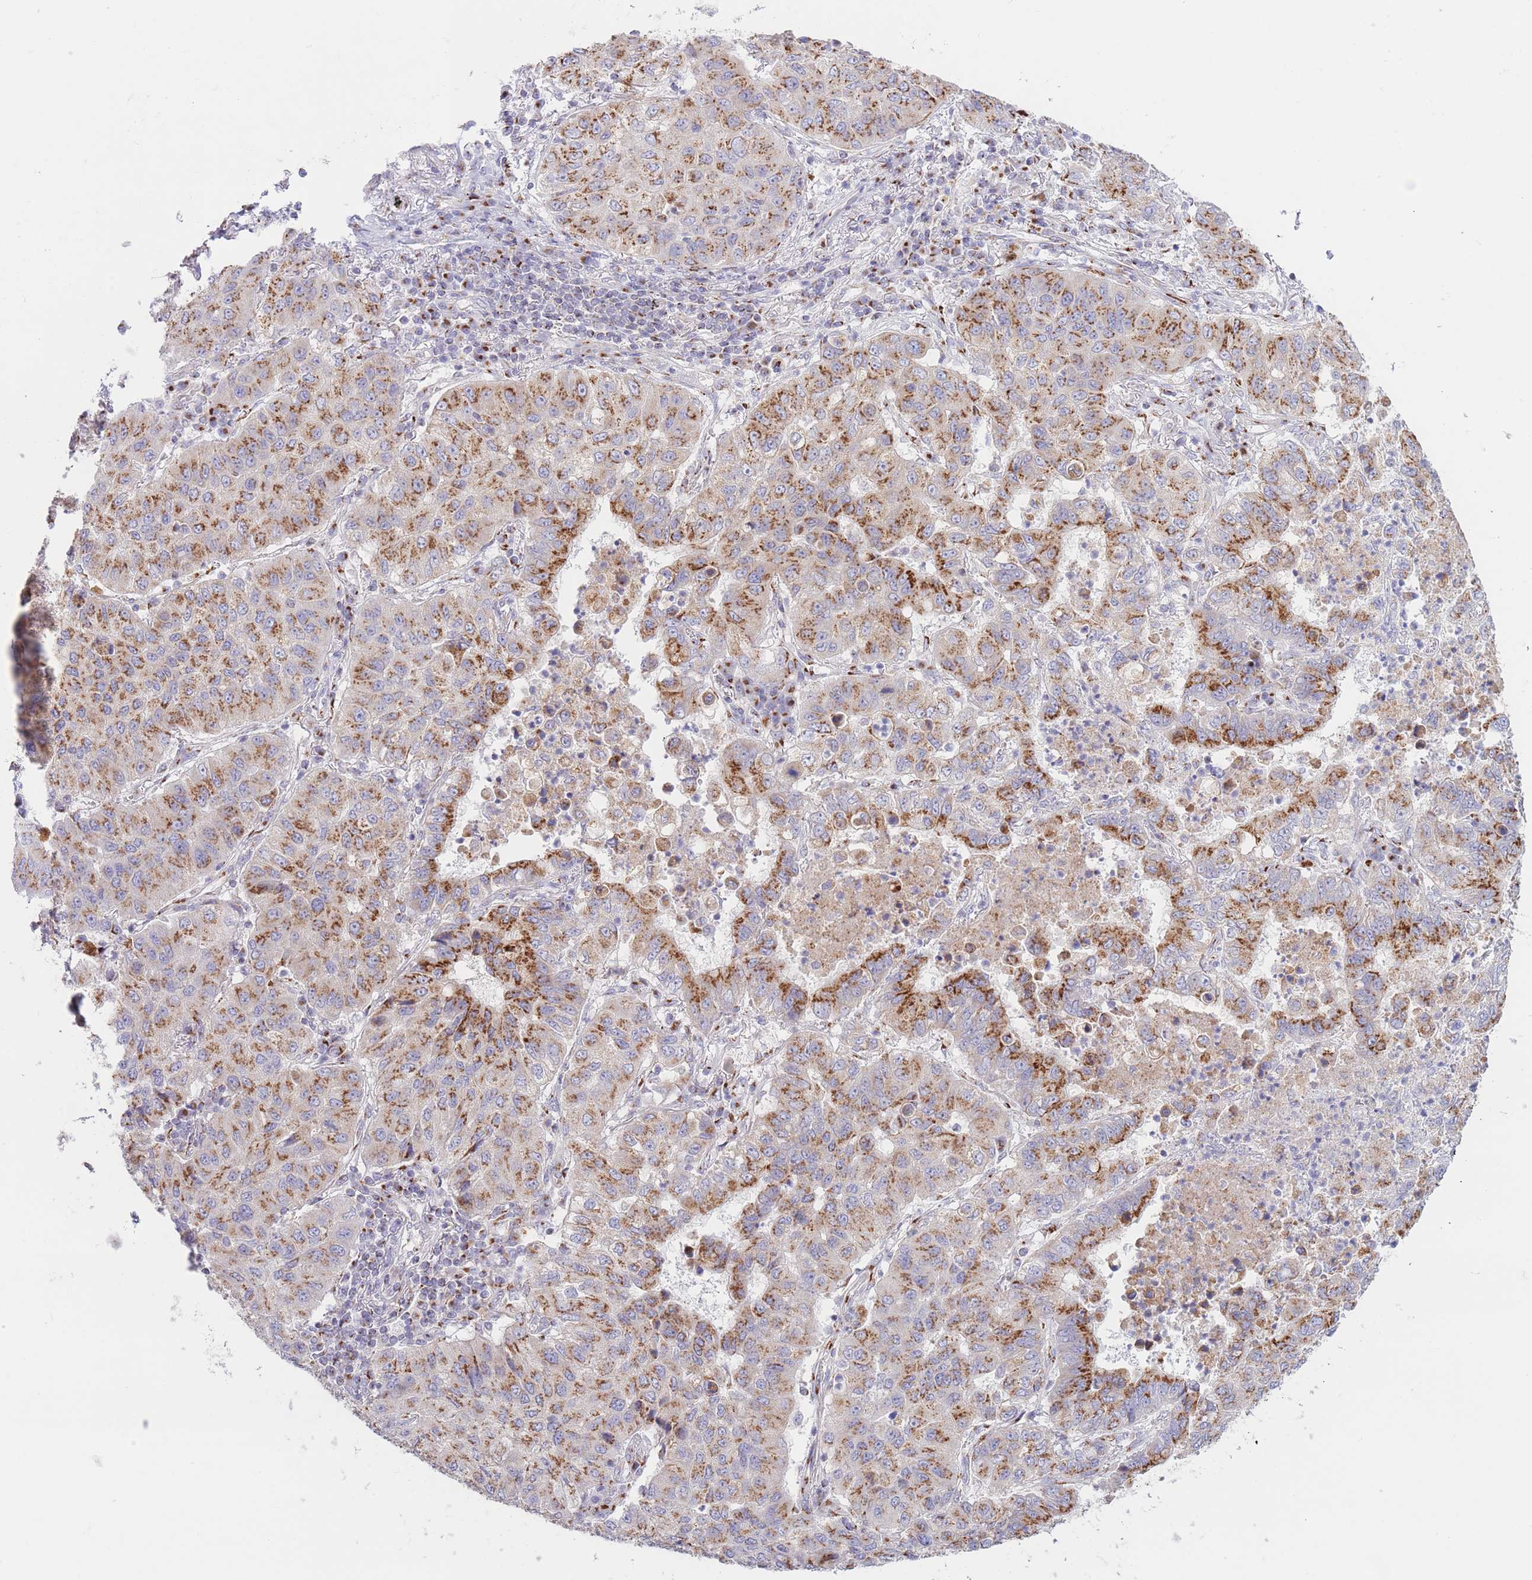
{"staining": {"intensity": "moderate", "quantity": ">75%", "location": "cytoplasmic/membranous"}, "tissue": "lung cancer", "cell_type": "Tumor cells", "image_type": "cancer", "snomed": [{"axis": "morphology", "description": "Squamous cell carcinoma, NOS"}, {"axis": "topography", "description": "Lung"}], "caption": "A medium amount of moderate cytoplasmic/membranous expression is identified in about >75% of tumor cells in lung cancer (squamous cell carcinoma) tissue.", "gene": "MPND", "patient": {"sex": "male", "age": 74}}